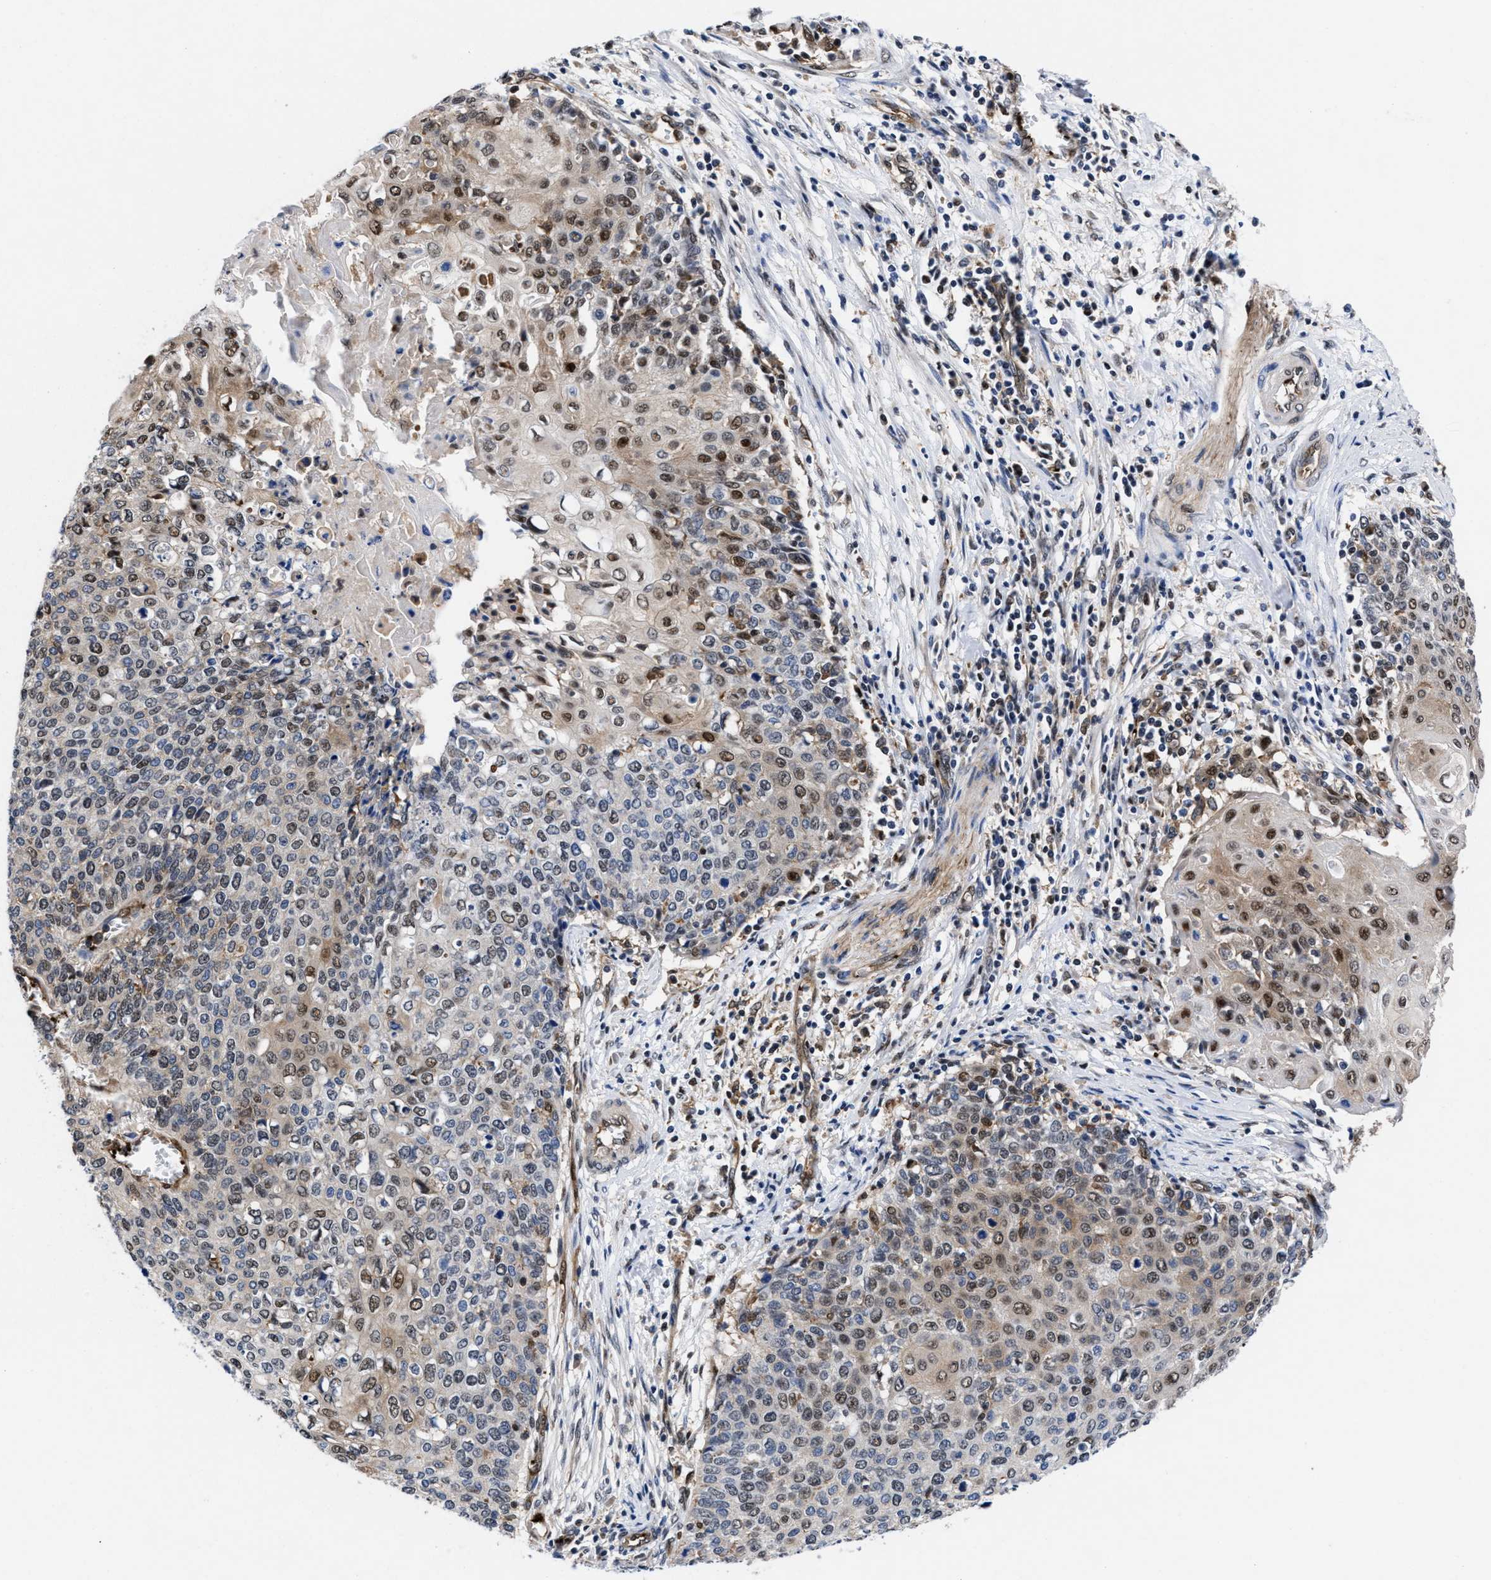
{"staining": {"intensity": "moderate", "quantity": "25%-75%", "location": "cytoplasmic/membranous,nuclear"}, "tissue": "cervical cancer", "cell_type": "Tumor cells", "image_type": "cancer", "snomed": [{"axis": "morphology", "description": "Squamous cell carcinoma, NOS"}, {"axis": "topography", "description": "Cervix"}], "caption": "An immunohistochemistry micrograph of neoplastic tissue is shown. Protein staining in brown highlights moderate cytoplasmic/membranous and nuclear positivity in squamous cell carcinoma (cervical) within tumor cells.", "gene": "ACLY", "patient": {"sex": "female", "age": 39}}